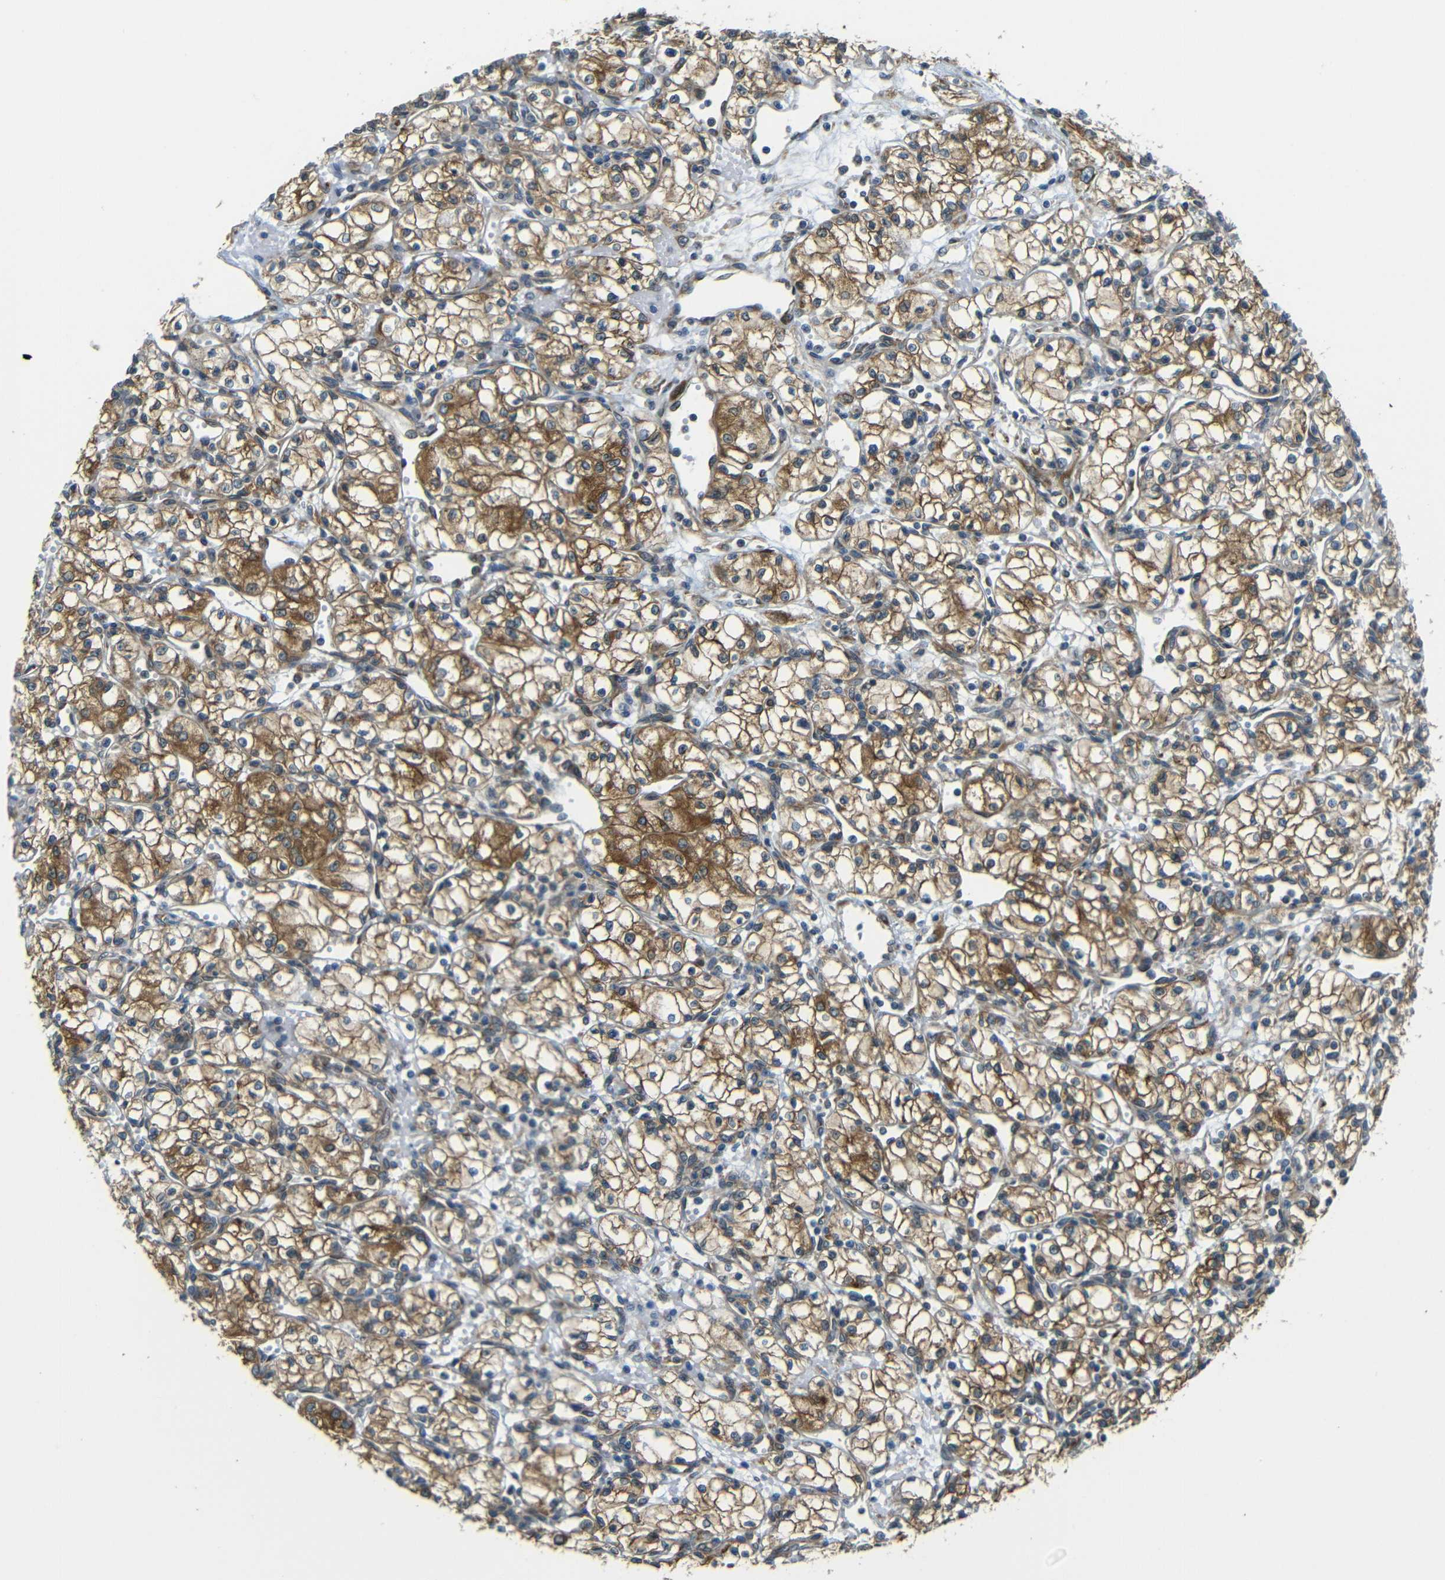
{"staining": {"intensity": "strong", "quantity": ">75%", "location": "cytoplasmic/membranous"}, "tissue": "renal cancer", "cell_type": "Tumor cells", "image_type": "cancer", "snomed": [{"axis": "morphology", "description": "Normal tissue, NOS"}, {"axis": "morphology", "description": "Adenocarcinoma, NOS"}, {"axis": "topography", "description": "Kidney"}], "caption": "There is high levels of strong cytoplasmic/membranous staining in tumor cells of renal cancer, as demonstrated by immunohistochemical staining (brown color).", "gene": "VAPB", "patient": {"sex": "male", "age": 59}}